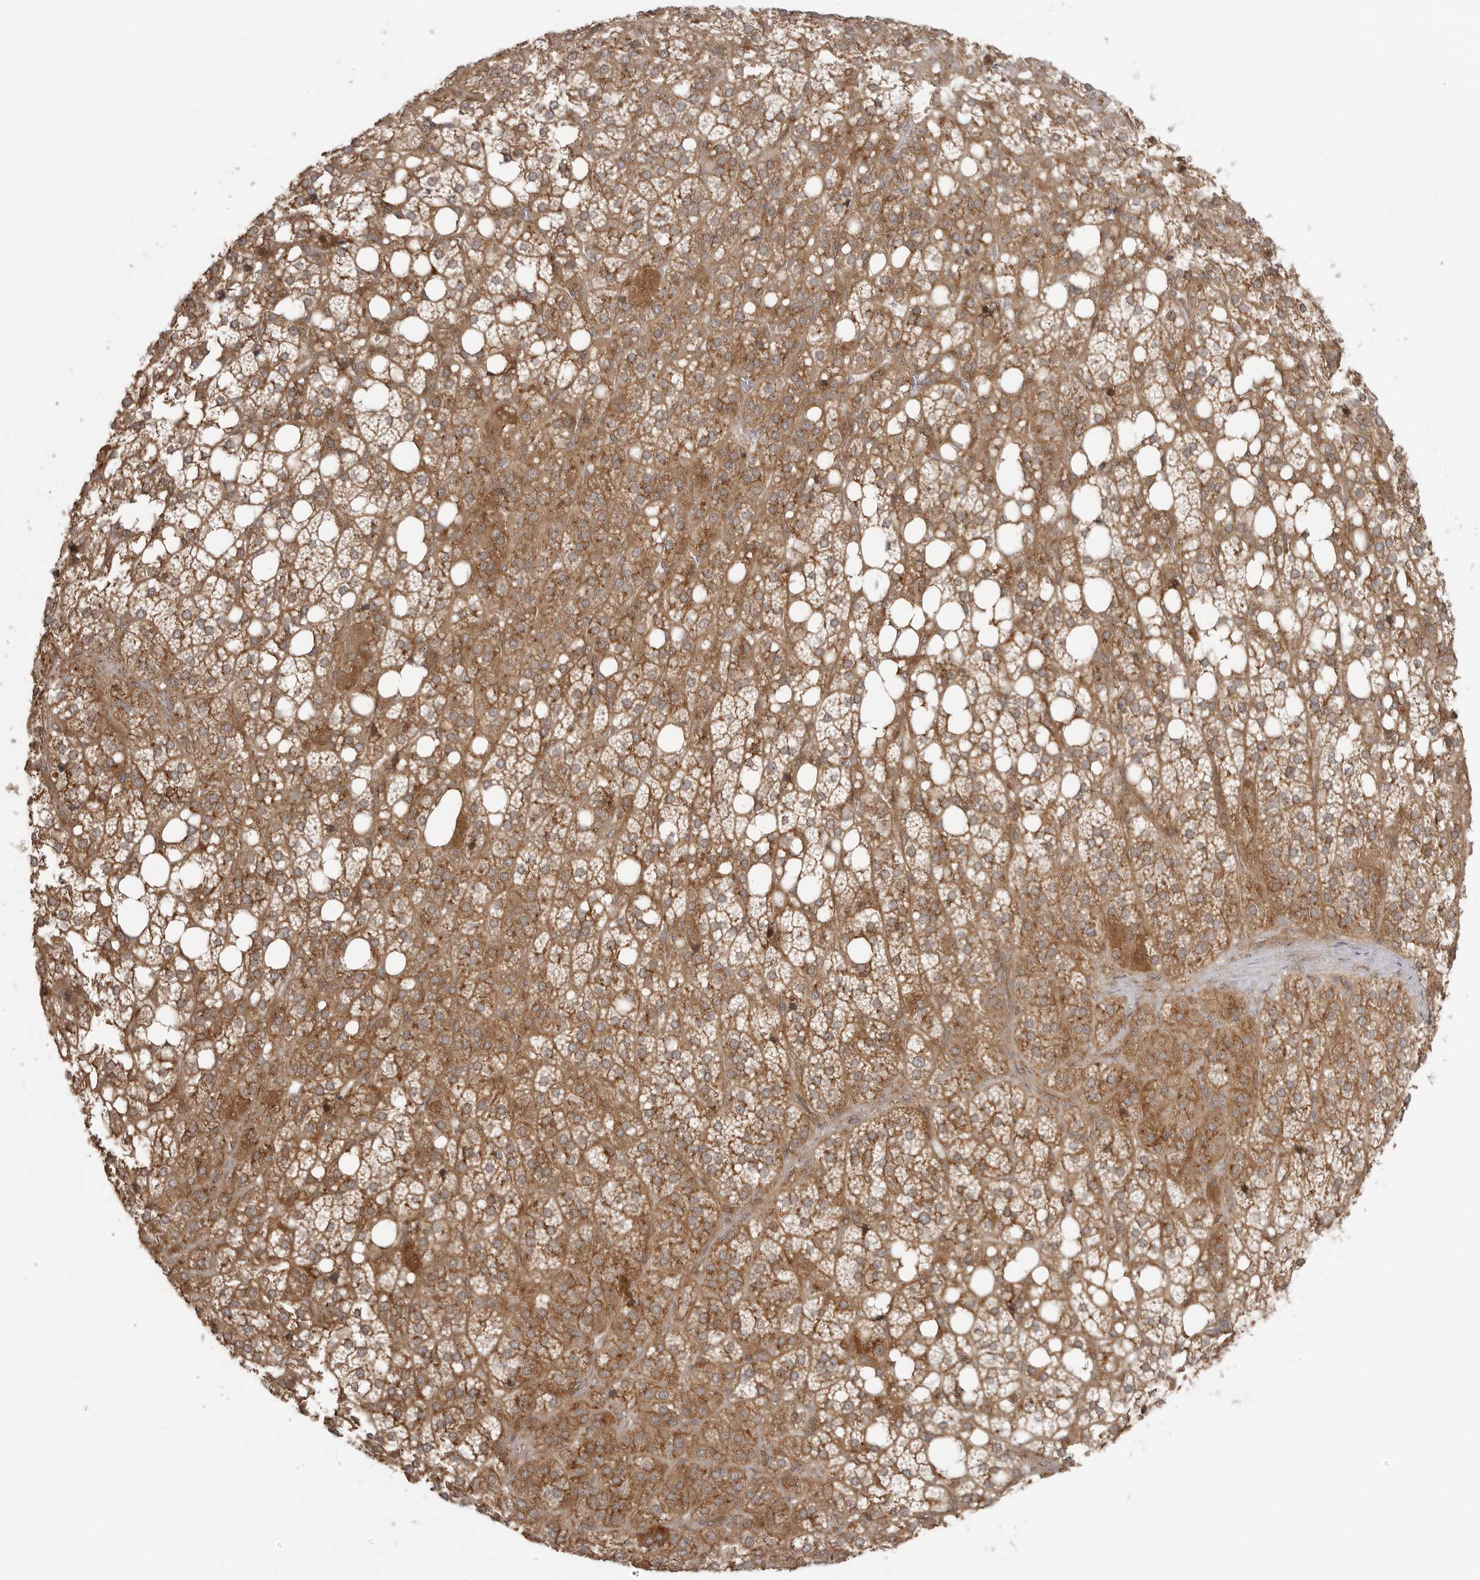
{"staining": {"intensity": "moderate", "quantity": ">75%", "location": "cytoplasmic/membranous"}, "tissue": "adrenal gland", "cell_type": "Glandular cells", "image_type": "normal", "snomed": [{"axis": "morphology", "description": "Normal tissue, NOS"}, {"axis": "topography", "description": "Adrenal gland"}], "caption": "This photomicrograph reveals IHC staining of unremarkable human adrenal gland, with medium moderate cytoplasmic/membranous positivity in approximately >75% of glandular cells.", "gene": "FAT3", "patient": {"sex": "female", "age": 59}}